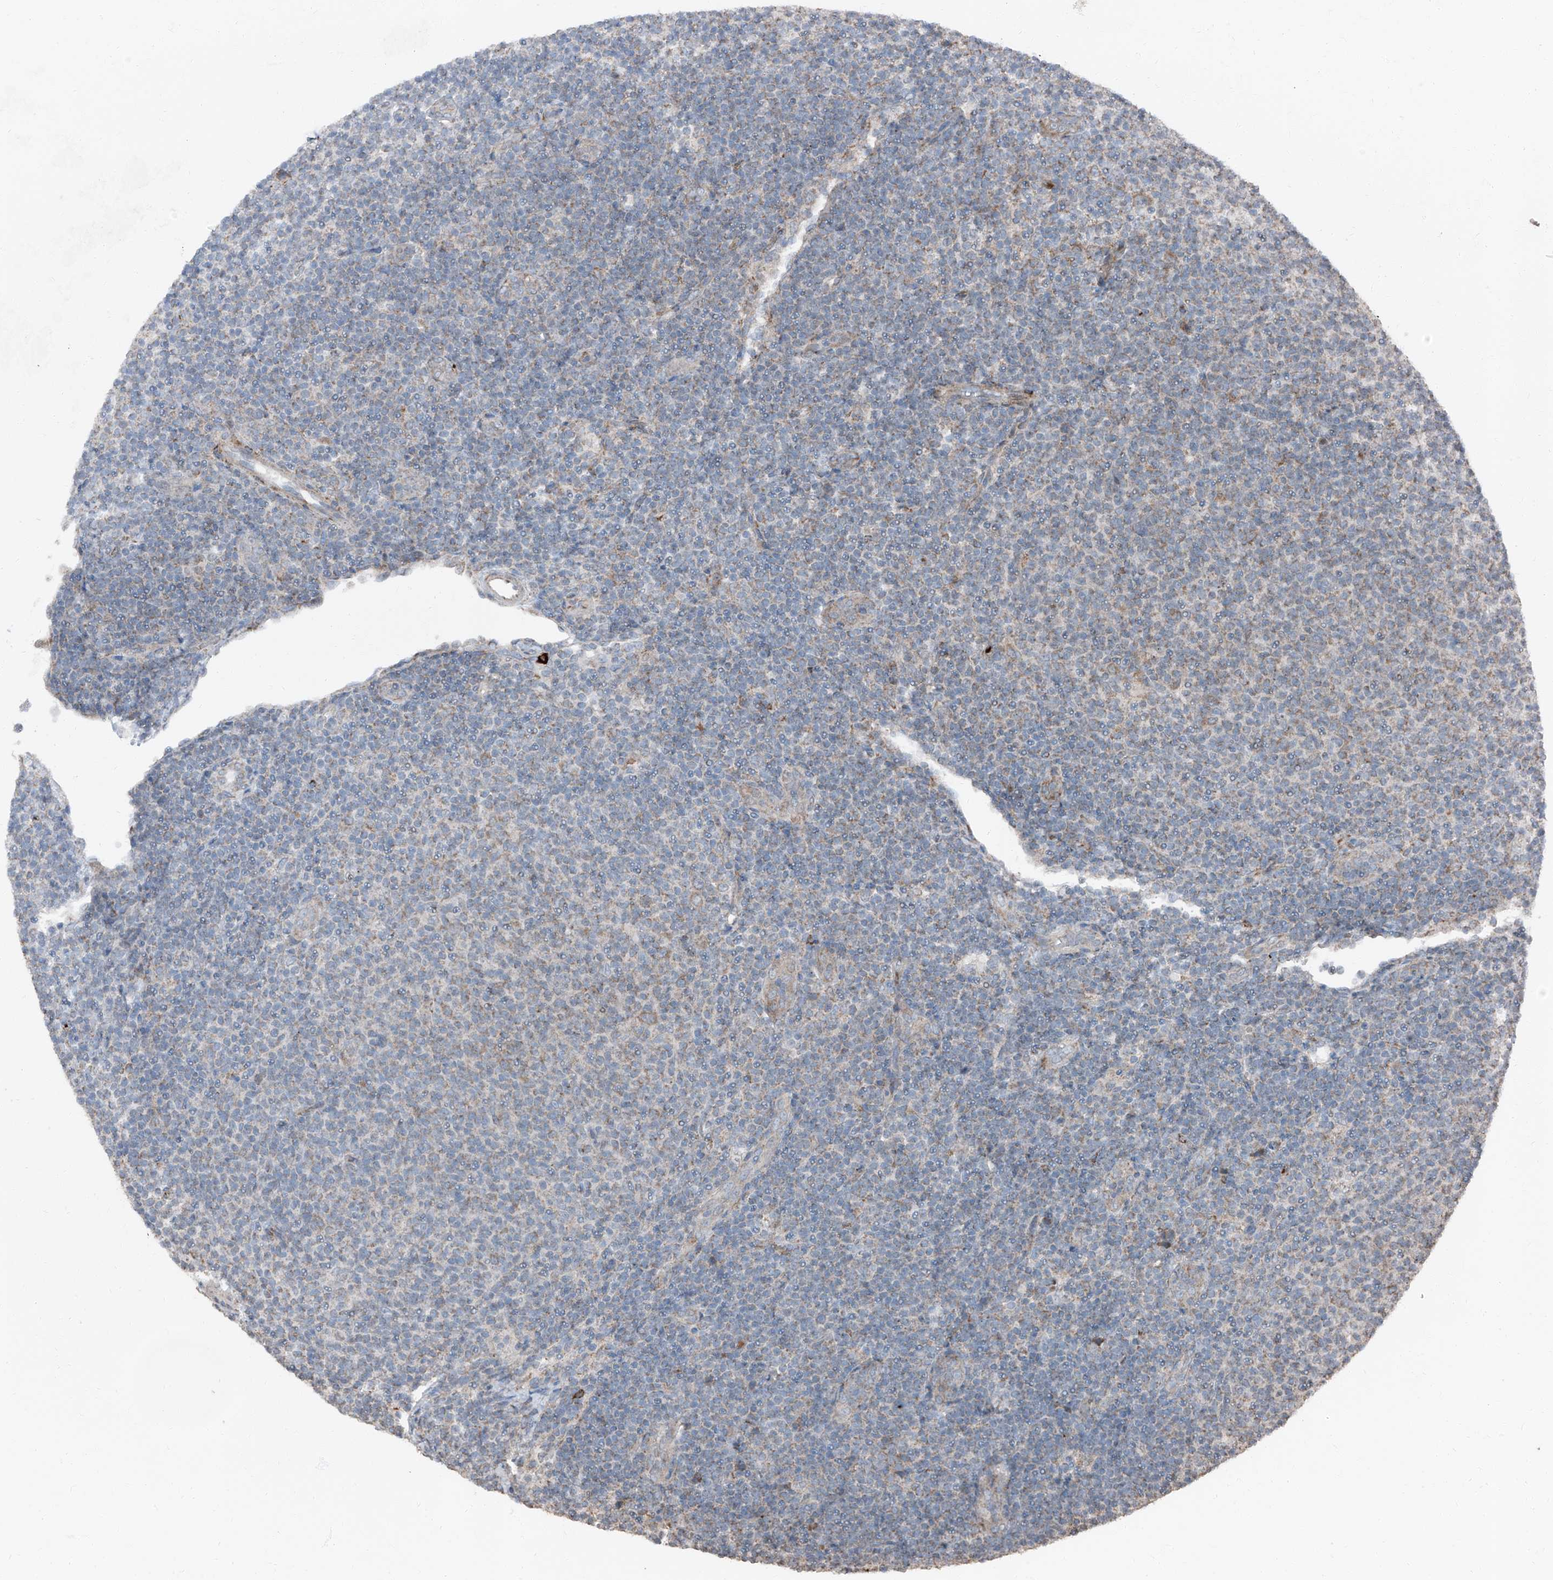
{"staining": {"intensity": "negative", "quantity": "none", "location": "none"}, "tissue": "lymphoma", "cell_type": "Tumor cells", "image_type": "cancer", "snomed": [{"axis": "morphology", "description": "Malignant lymphoma, non-Hodgkin's type, Low grade"}, {"axis": "topography", "description": "Lymph node"}], "caption": "DAB (3,3'-diaminobenzidine) immunohistochemical staining of human lymphoma exhibits no significant positivity in tumor cells.", "gene": "LIMK1", "patient": {"sex": "male", "age": 66}}